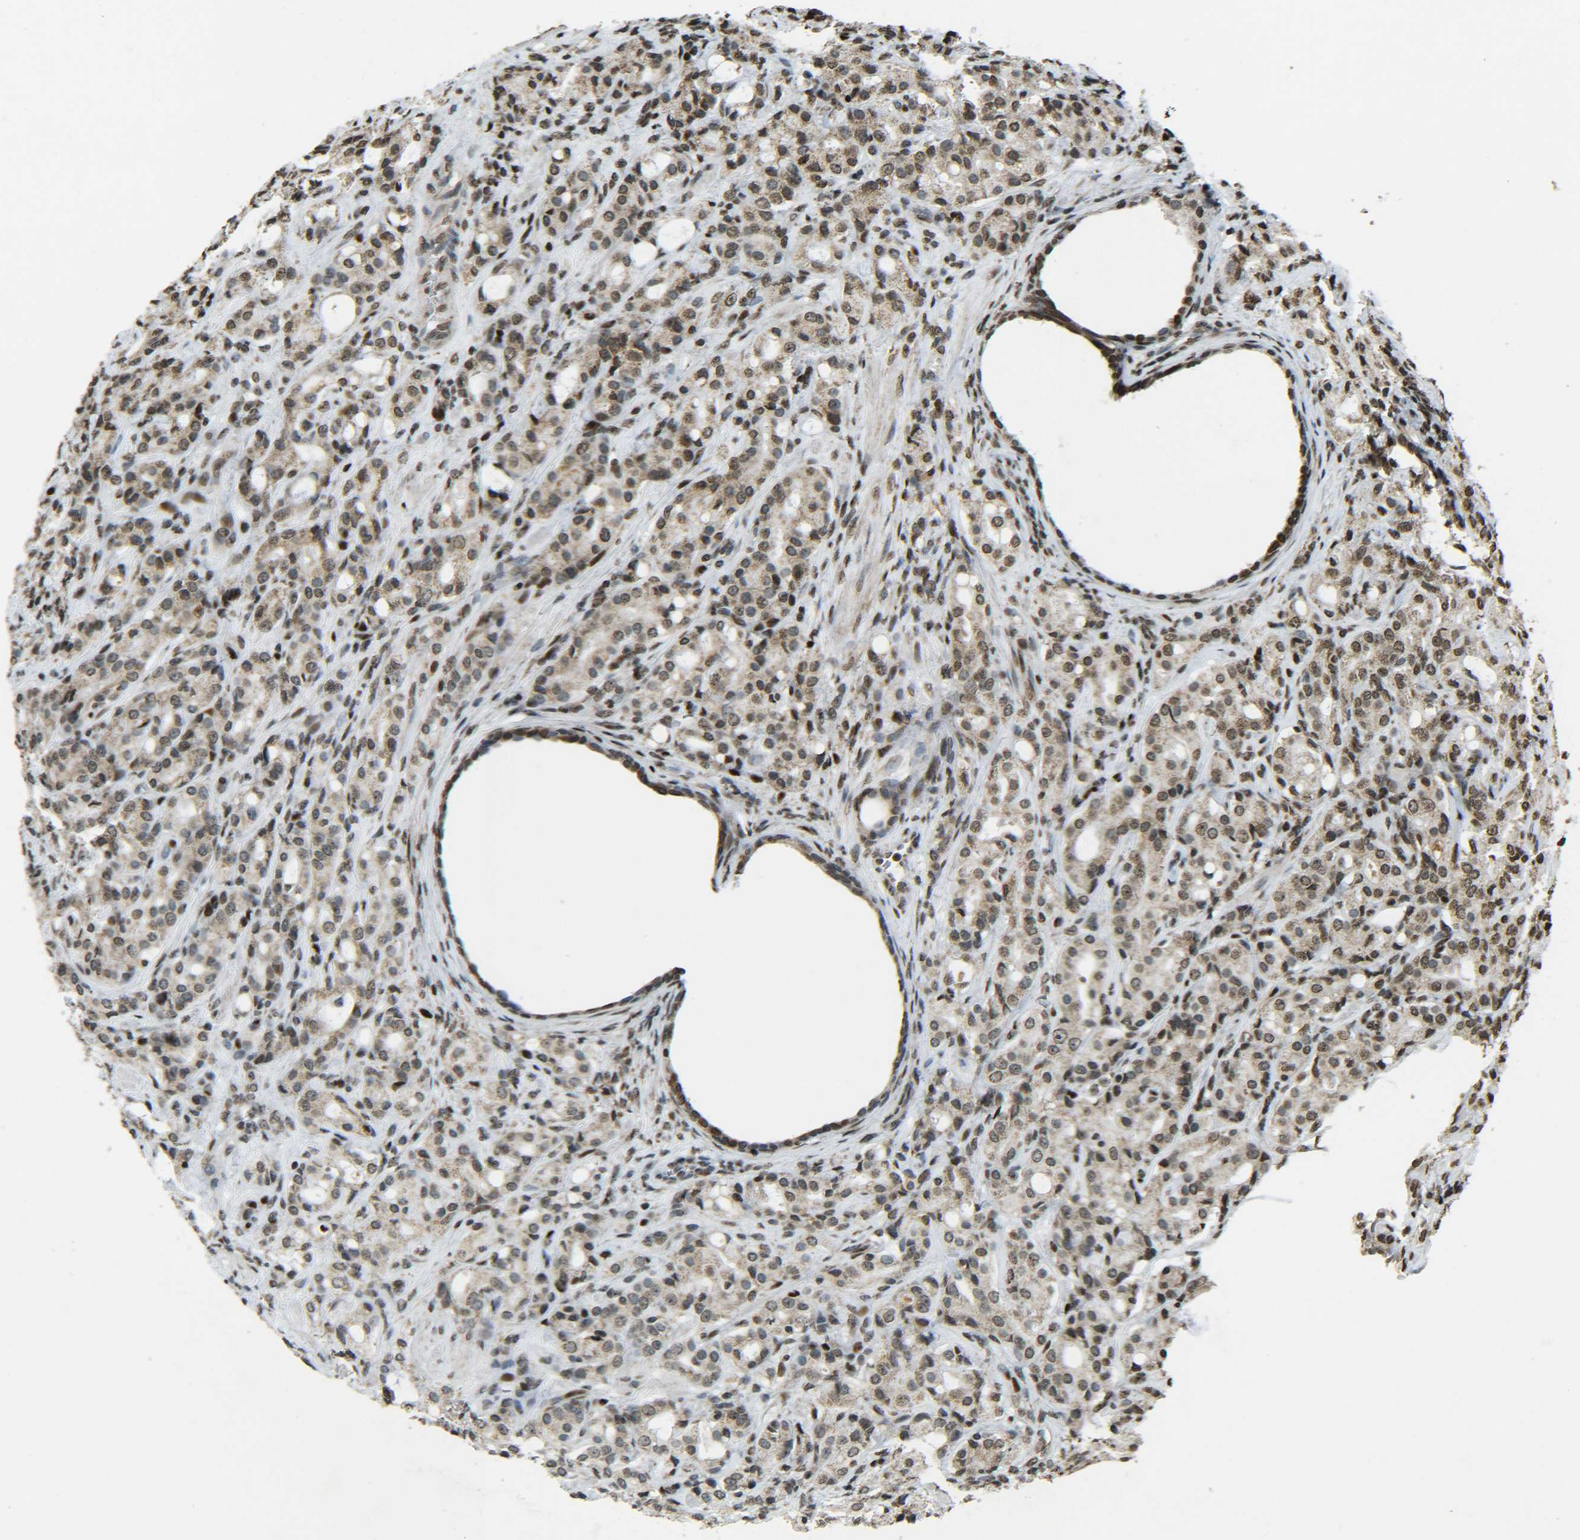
{"staining": {"intensity": "moderate", "quantity": ">75%", "location": "cytoplasmic/membranous,nuclear"}, "tissue": "prostate cancer", "cell_type": "Tumor cells", "image_type": "cancer", "snomed": [{"axis": "morphology", "description": "Adenocarcinoma, High grade"}, {"axis": "topography", "description": "Prostate"}], "caption": "DAB immunohistochemical staining of prostate high-grade adenocarcinoma demonstrates moderate cytoplasmic/membranous and nuclear protein expression in about >75% of tumor cells.", "gene": "NEUROG2", "patient": {"sex": "male", "age": 72}}